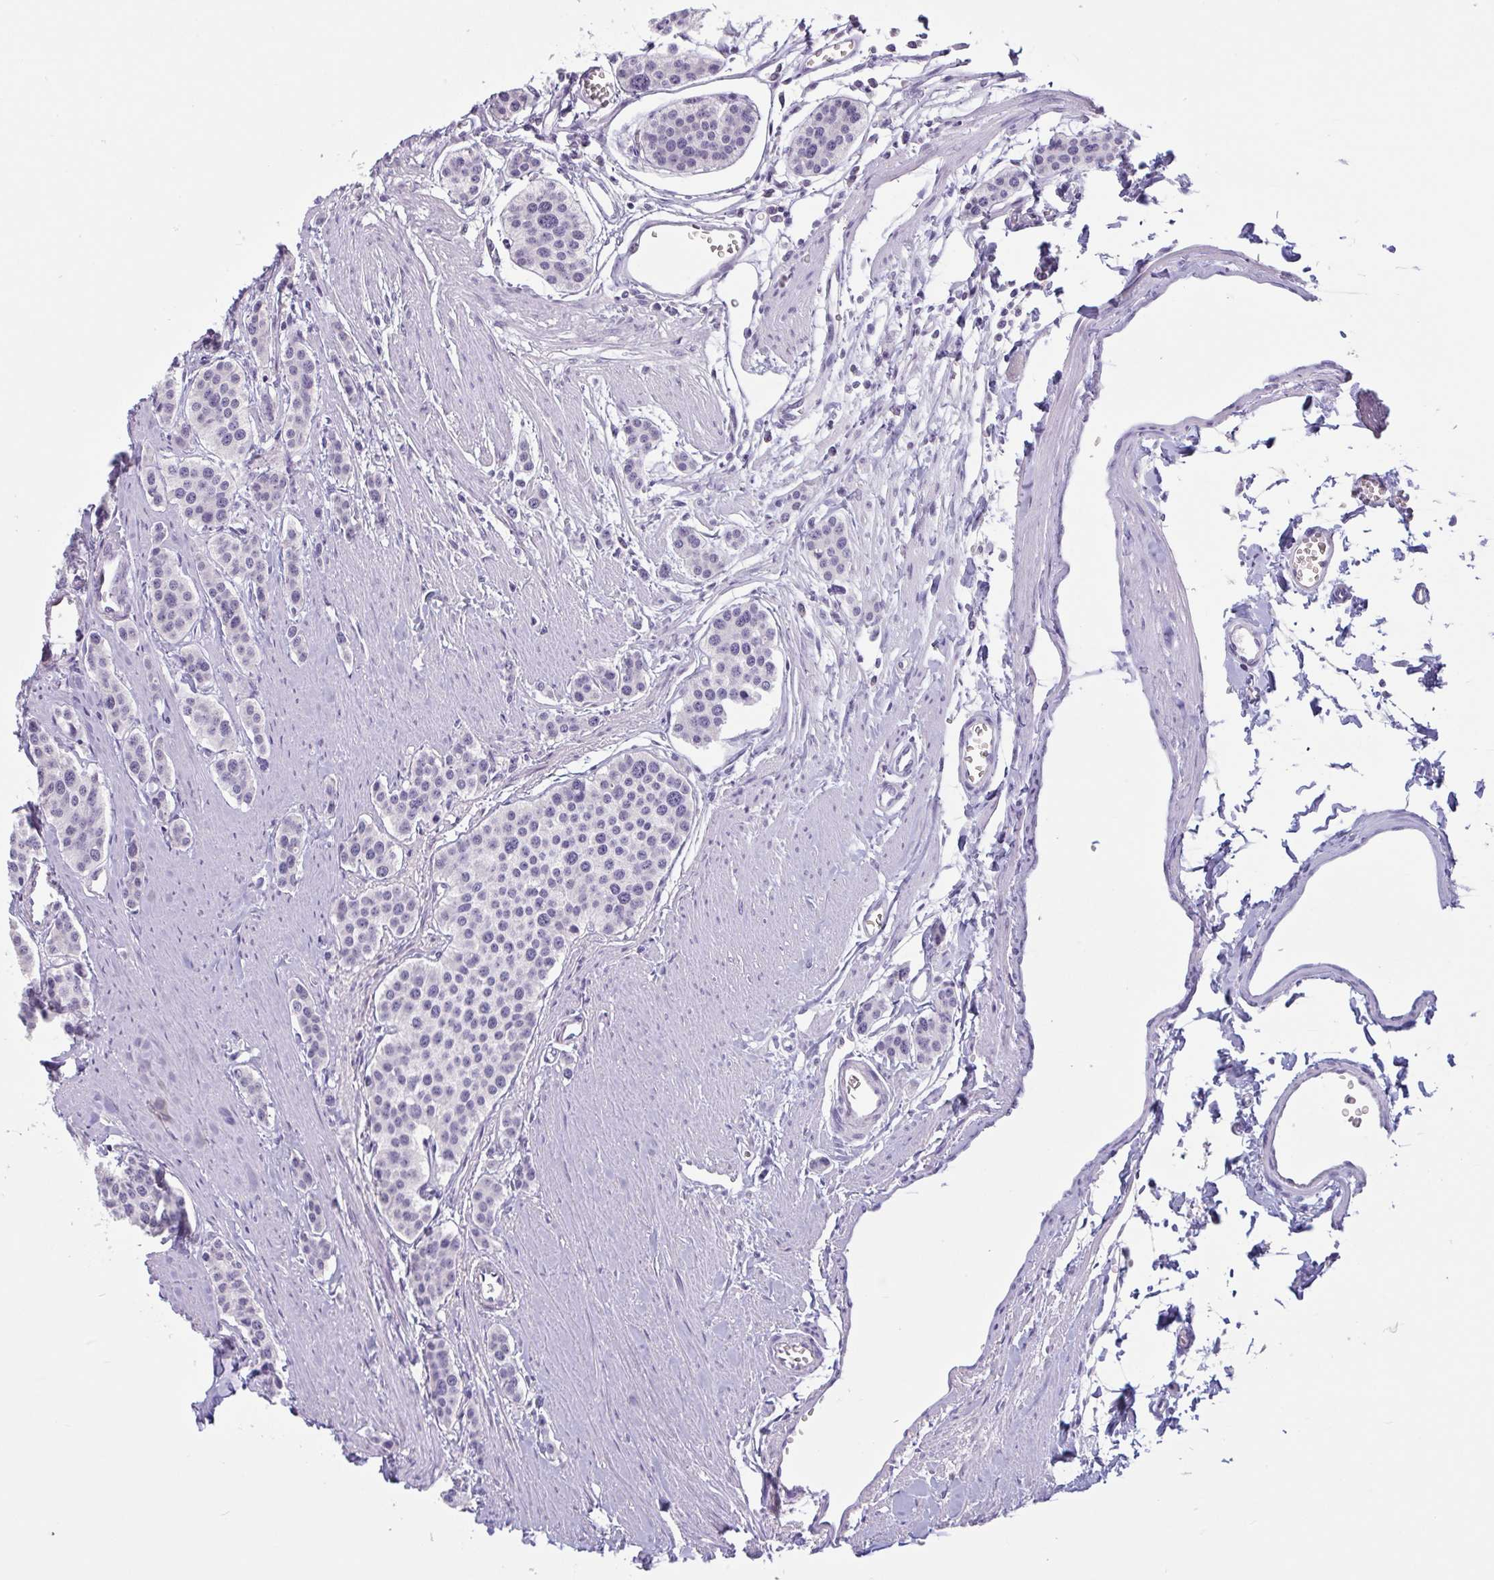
{"staining": {"intensity": "negative", "quantity": "none", "location": "none"}, "tissue": "carcinoid", "cell_type": "Tumor cells", "image_type": "cancer", "snomed": [{"axis": "morphology", "description": "Carcinoid, malignant, NOS"}, {"axis": "topography", "description": "Small intestine"}], "caption": "Immunohistochemical staining of carcinoid exhibits no significant staining in tumor cells. (DAB immunohistochemistry with hematoxylin counter stain).", "gene": "CTSE", "patient": {"sex": "male", "age": 60}}